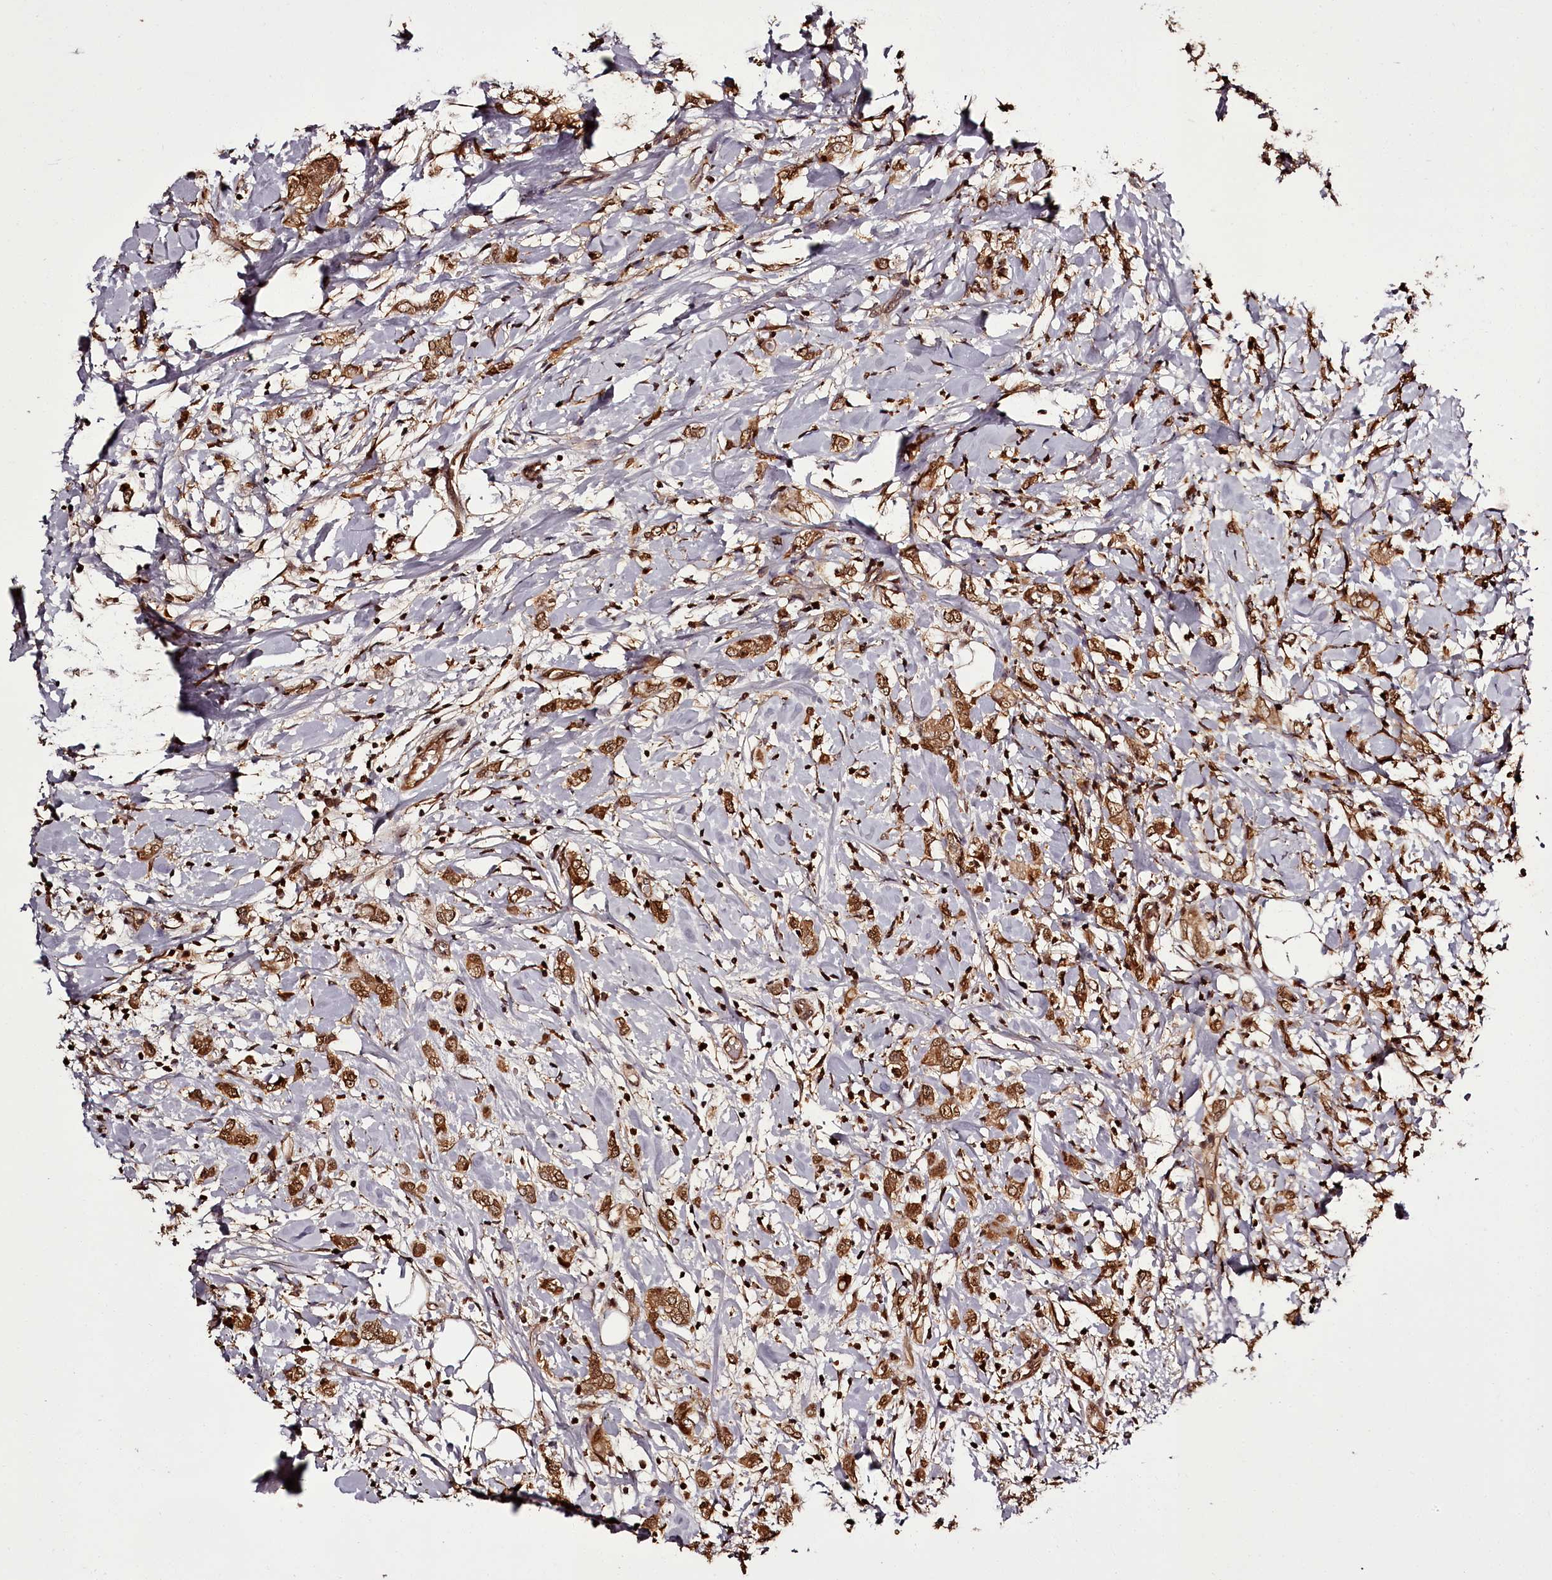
{"staining": {"intensity": "moderate", "quantity": ">75%", "location": "cytoplasmic/membranous,nuclear"}, "tissue": "breast cancer", "cell_type": "Tumor cells", "image_type": "cancer", "snomed": [{"axis": "morphology", "description": "Normal tissue, NOS"}, {"axis": "morphology", "description": "Lobular carcinoma"}, {"axis": "topography", "description": "Breast"}], "caption": "Breast cancer tissue shows moderate cytoplasmic/membranous and nuclear positivity in approximately >75% of tumor cells", "gene": "NPRL2", "patient": {"sex": "female", "age": 47}}